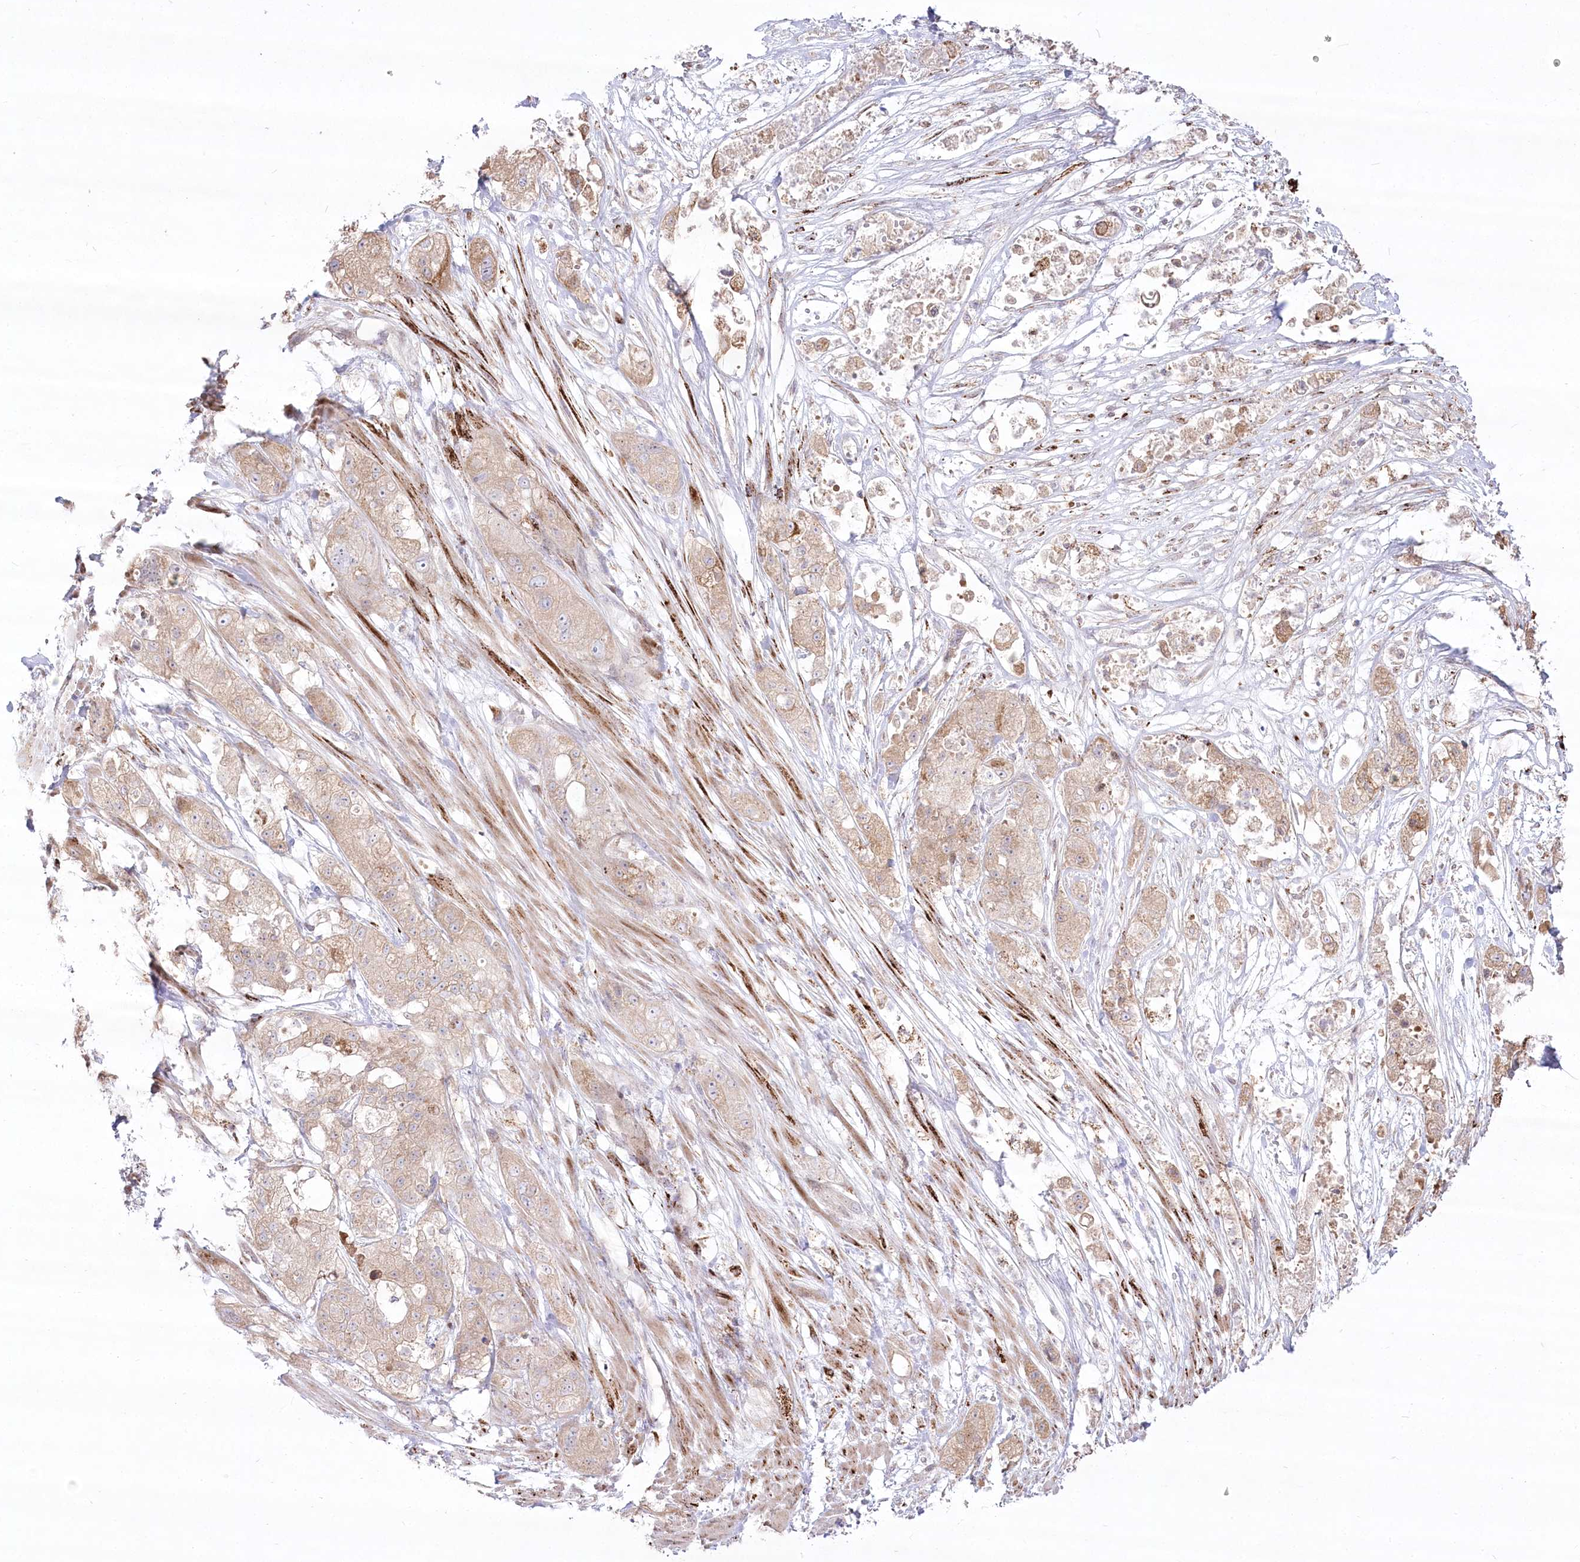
{"staining": {"intensity": "weak", "quantity": ">75%", "location": "cytoplasmic/membranous"}, "tissue": "pancreatic cancer", "cell_type": "Tumor cells", "image_type": "cancer", "snomed": [{"axis": "morphology", "description": "Adenocarcinoma, NOS"}, {"axis": "topography", "description": "Pancreas"}], "caption": "This is a histology image of IHC staining of pancreatic cancer (adenocarcinoma), which shows weak expression in the cytoplasmic/membranous of tumor cells.", "gene": "CEP164", "patient": {"sex": "female", "age": 78}}